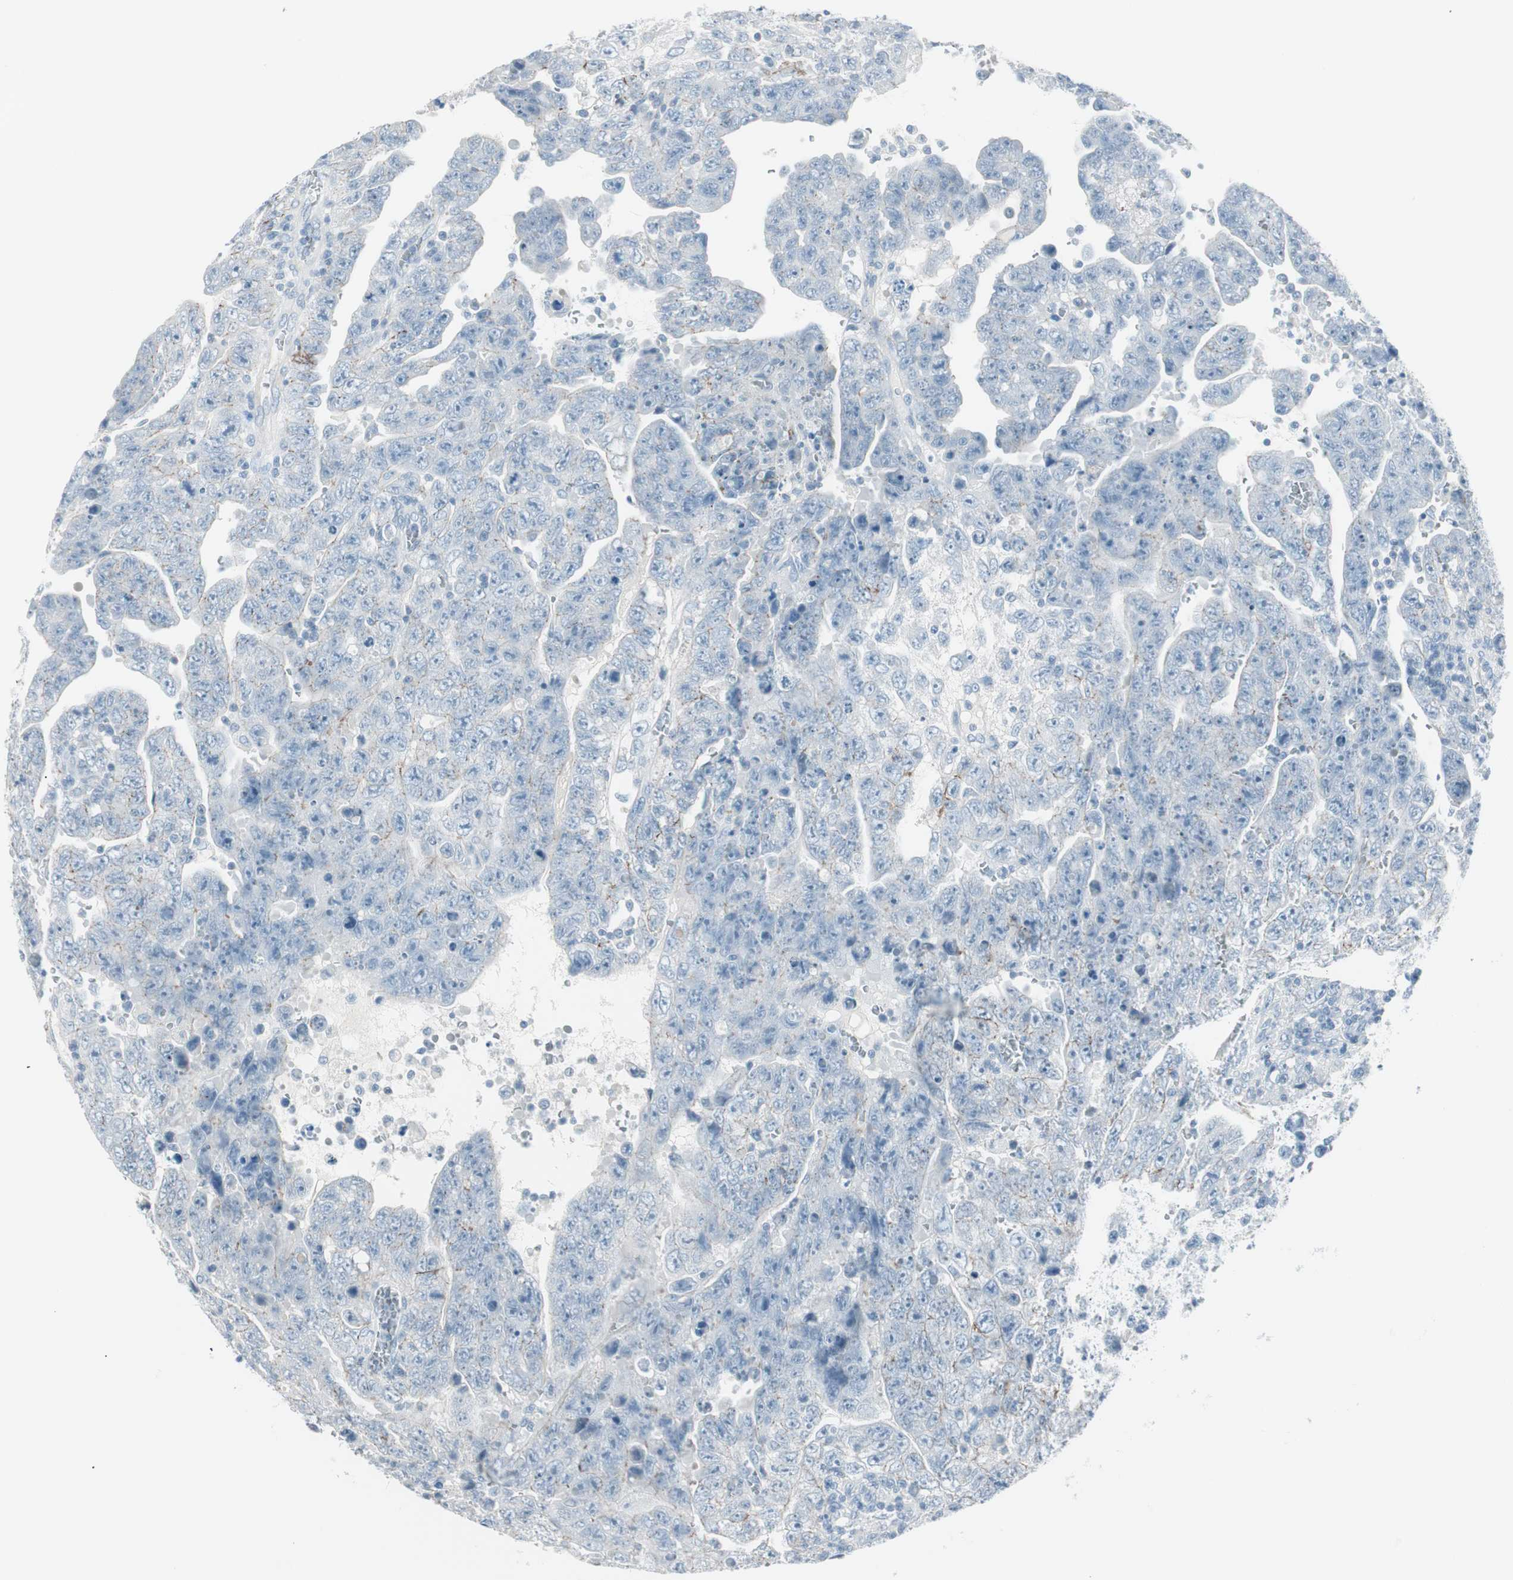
{"staining": {"intensity": "negative", "quantity": "none", "location": "none"}, "tissue": "testis cancer", "cell_type": "Tumor cells", "image_type": "cancer", "snomed": [{"axis": "morphology", "description": "Carcinoma, Embryonal, NOS"}, {"axis": "topography", "description": "Testis"}], "caption": "Testis embryonal carcinoma was stained to show a protein in brown. There is no significant staining in tumor cells.", "gene": "ITLN2", "patient": {"sex": "male", "age": 28}}